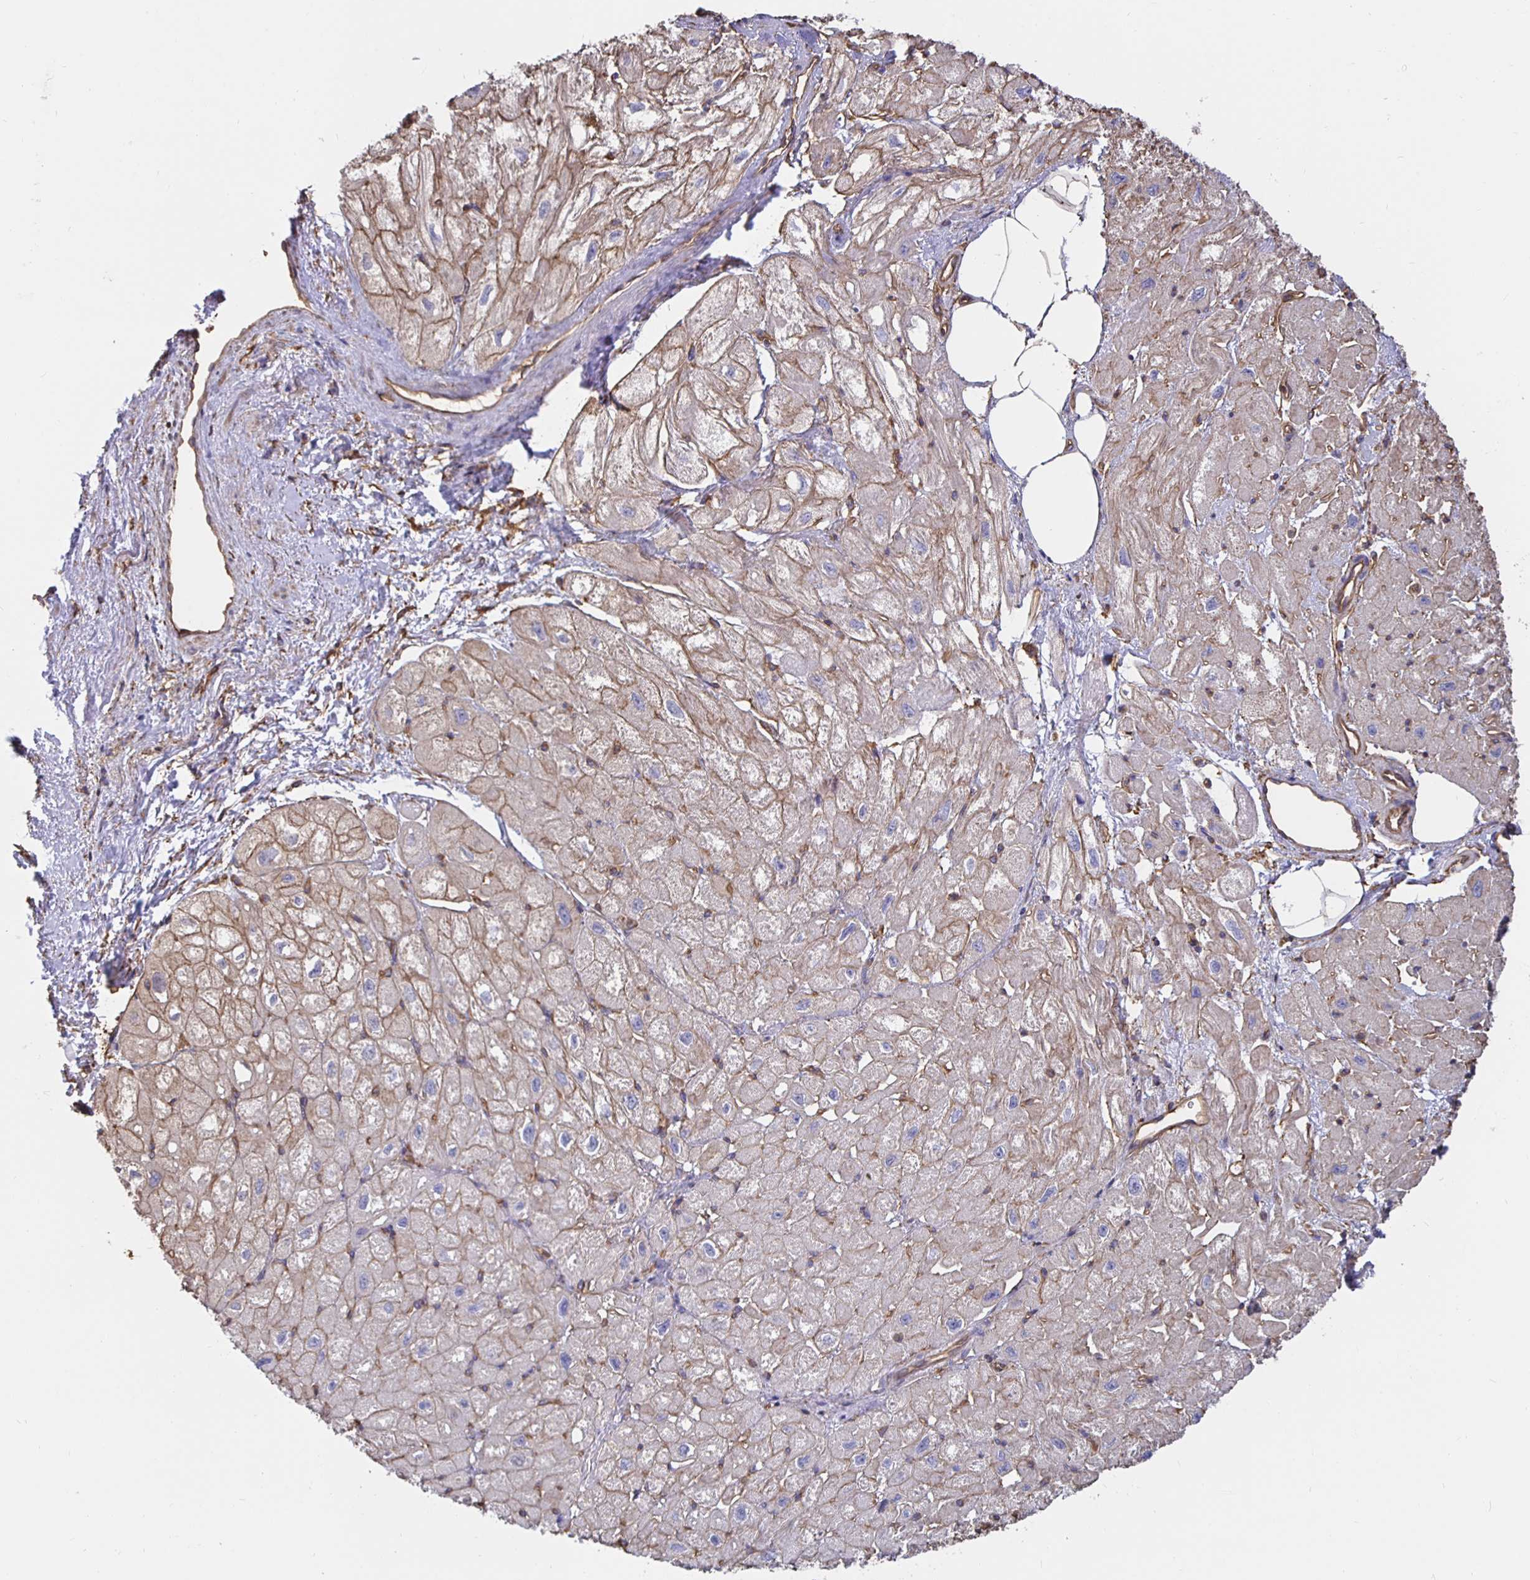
{"staining": {"intensity": "moderate", "quantity": "25%-75%", "location": "cytoplasmic/membranous"}, "tissue": "heart muscle", "cell_type": "Cardiomyocytes", "image_type": "normal", "snomed": [{"axis": "morphology", "description": "Normal tissue, NOS"}, {"axis": "topography", "description": "Heart"}], "caption": "Immunohistochemical staining of normal human heart muscle reveals medium levels of moderate cytoplasmic/membranous staining in about 25%-75% of cardiomyocytes.", "gene": "ARHGEF39", "patient": {"sex": "female", "age": 62}}